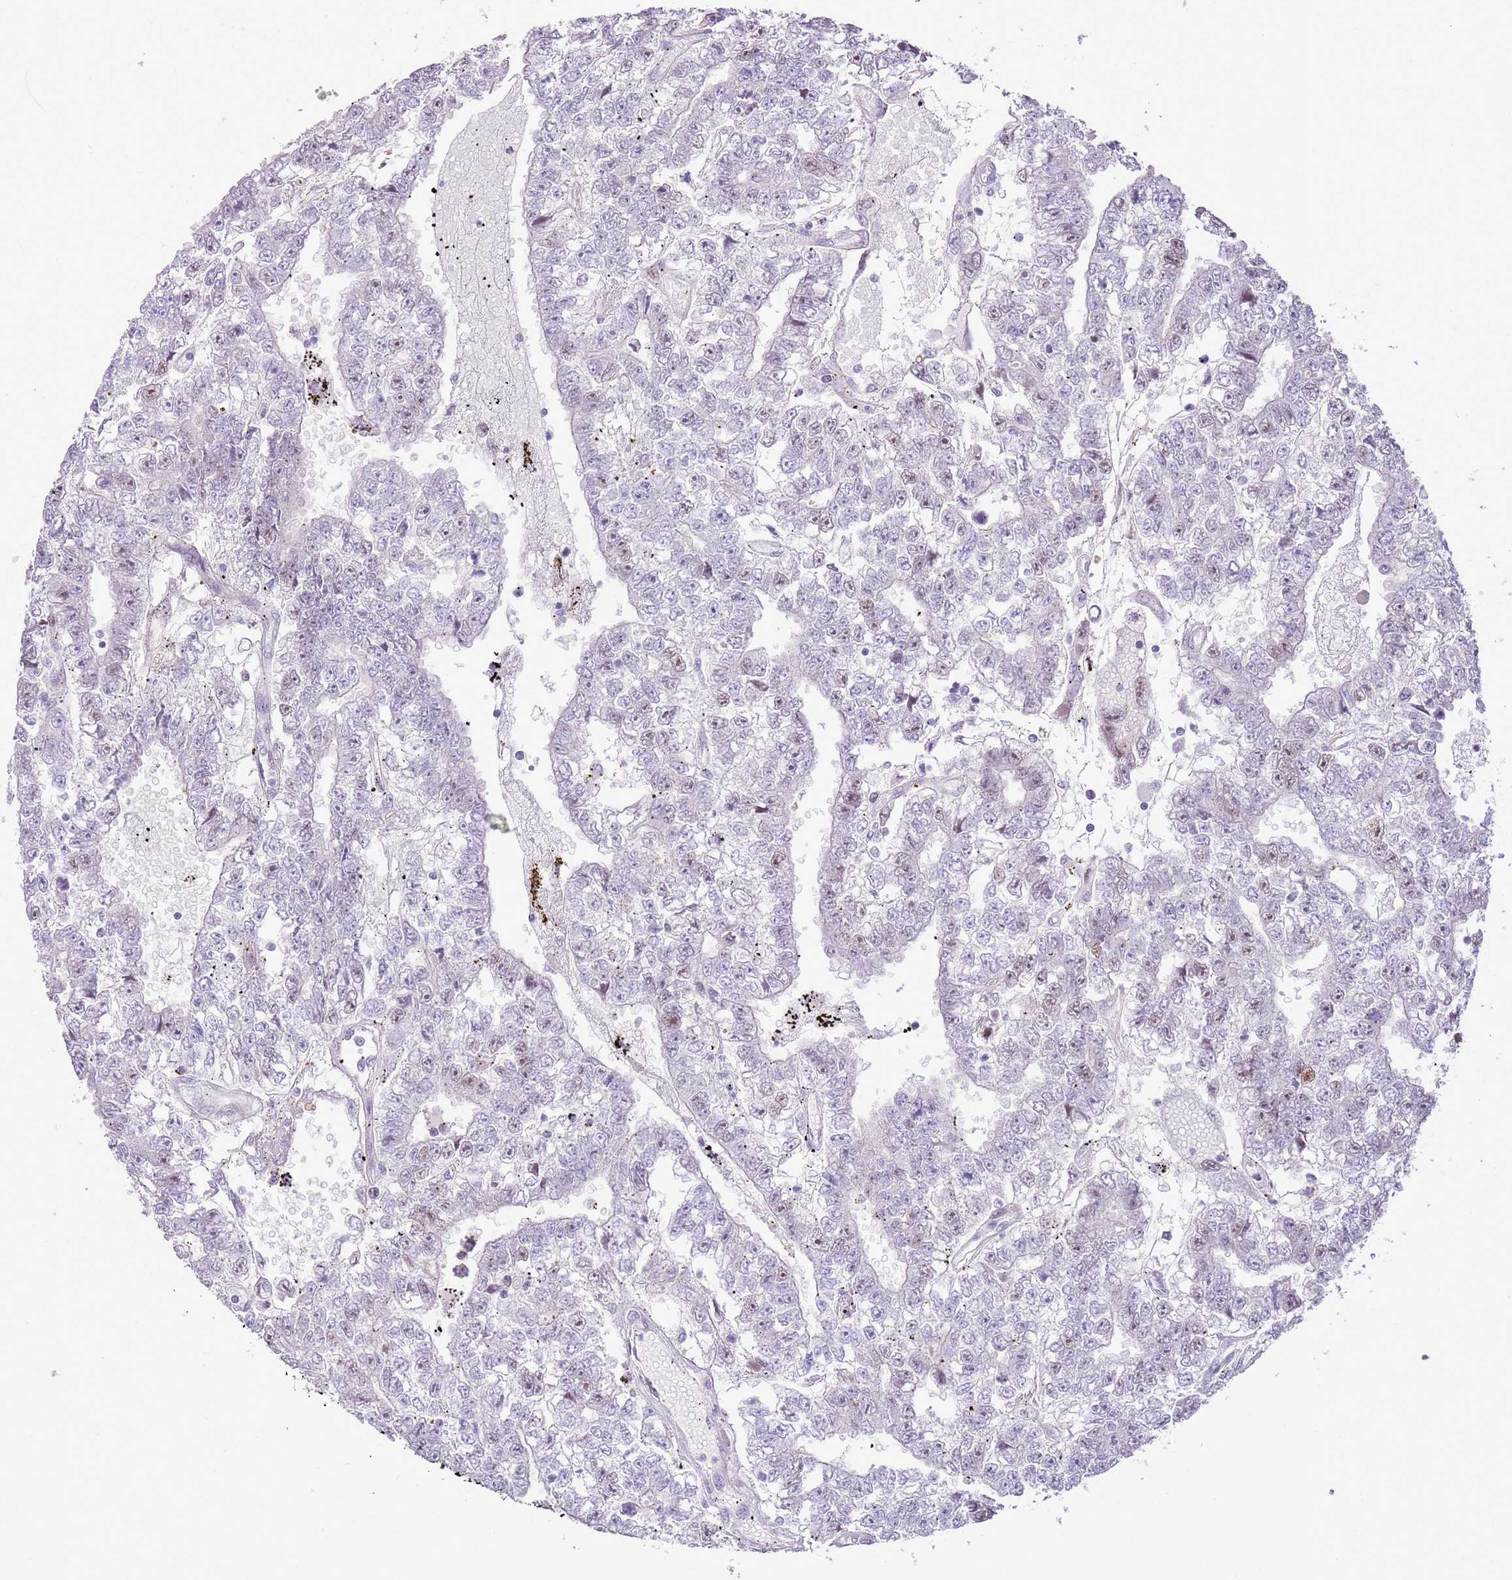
{"staining": {"intensity": "negative", "quantity": "none", "location": "none"}, "tissue": "testis cancer", "cell_type": "Tumor cells", "image_type": "cancer", "snomed": [{"axis": "morphology", "description": "Carcinoma, Embryonal, NOS"}, {"axis": "topography", "description": "Testis"}], "caption": "Immunohistochemistry (IHC) histopathology image of human testis cancer stained for a protein (brown), which exhibits no positivity in tumor cells. (DAB (3,3'-diaminobenzidine) IHC, high magnification).", "gene": "GMNN", "patient": {"sex": "male", "age": 25}}